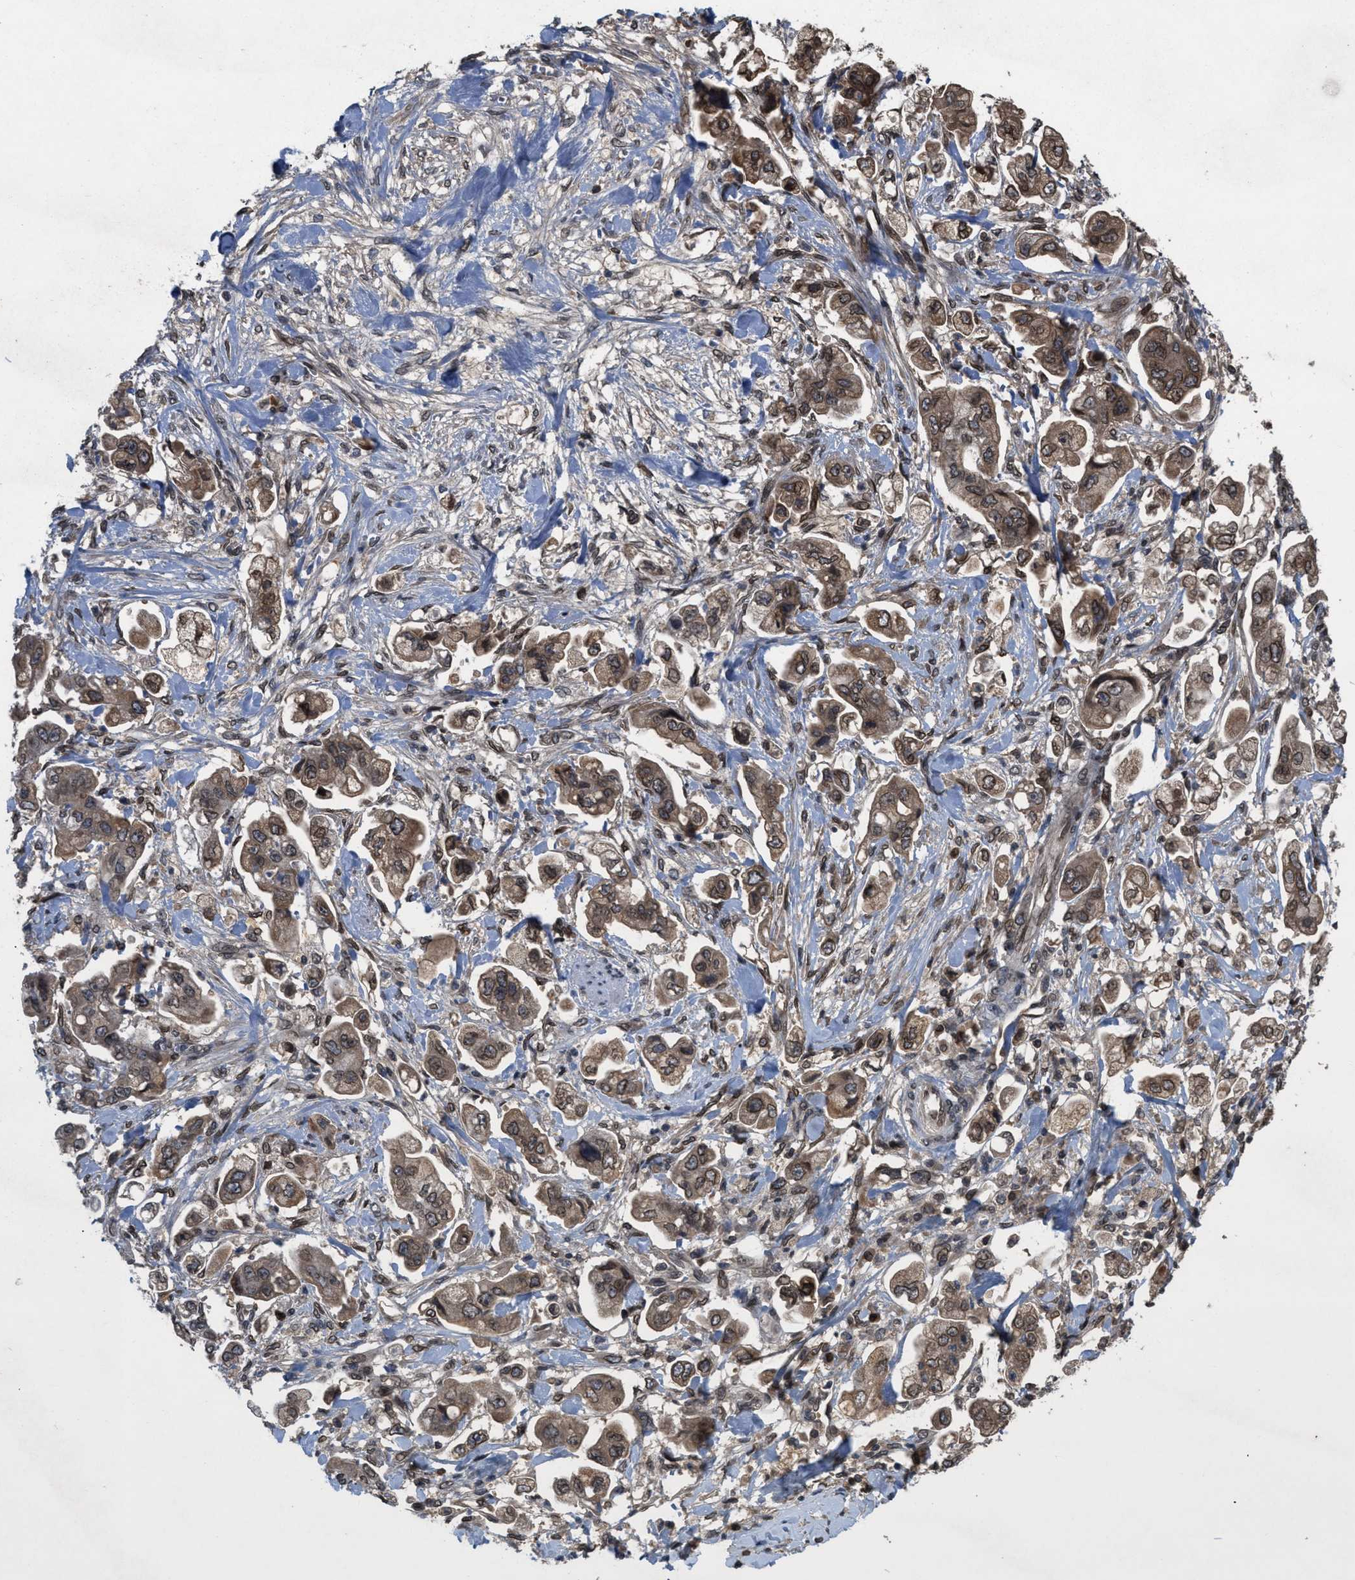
{"staining": {"intensity": "moderate", "quantity": ">75%", "location": "cytoplasmic/membranous,nuclear"}, "tissue": "stomach cancer", "cell_type": "Tumor cells", "image_type": "cancer", "snomed": [{"axis": "morphology", "description": "Adenocarcinoma, NOS"}, {"axis": "topography", "description": "Stomach"}], "caption": "Stomach cancer (adenocarcinoma) stained with immunohistochemistry (IHC) shows moderate cytoplasmic/membranous and nuclear positivity in approximately >75% of tumor cells.", "gene": "CRY1", "patient": {"sex": "male", "age": 62}}